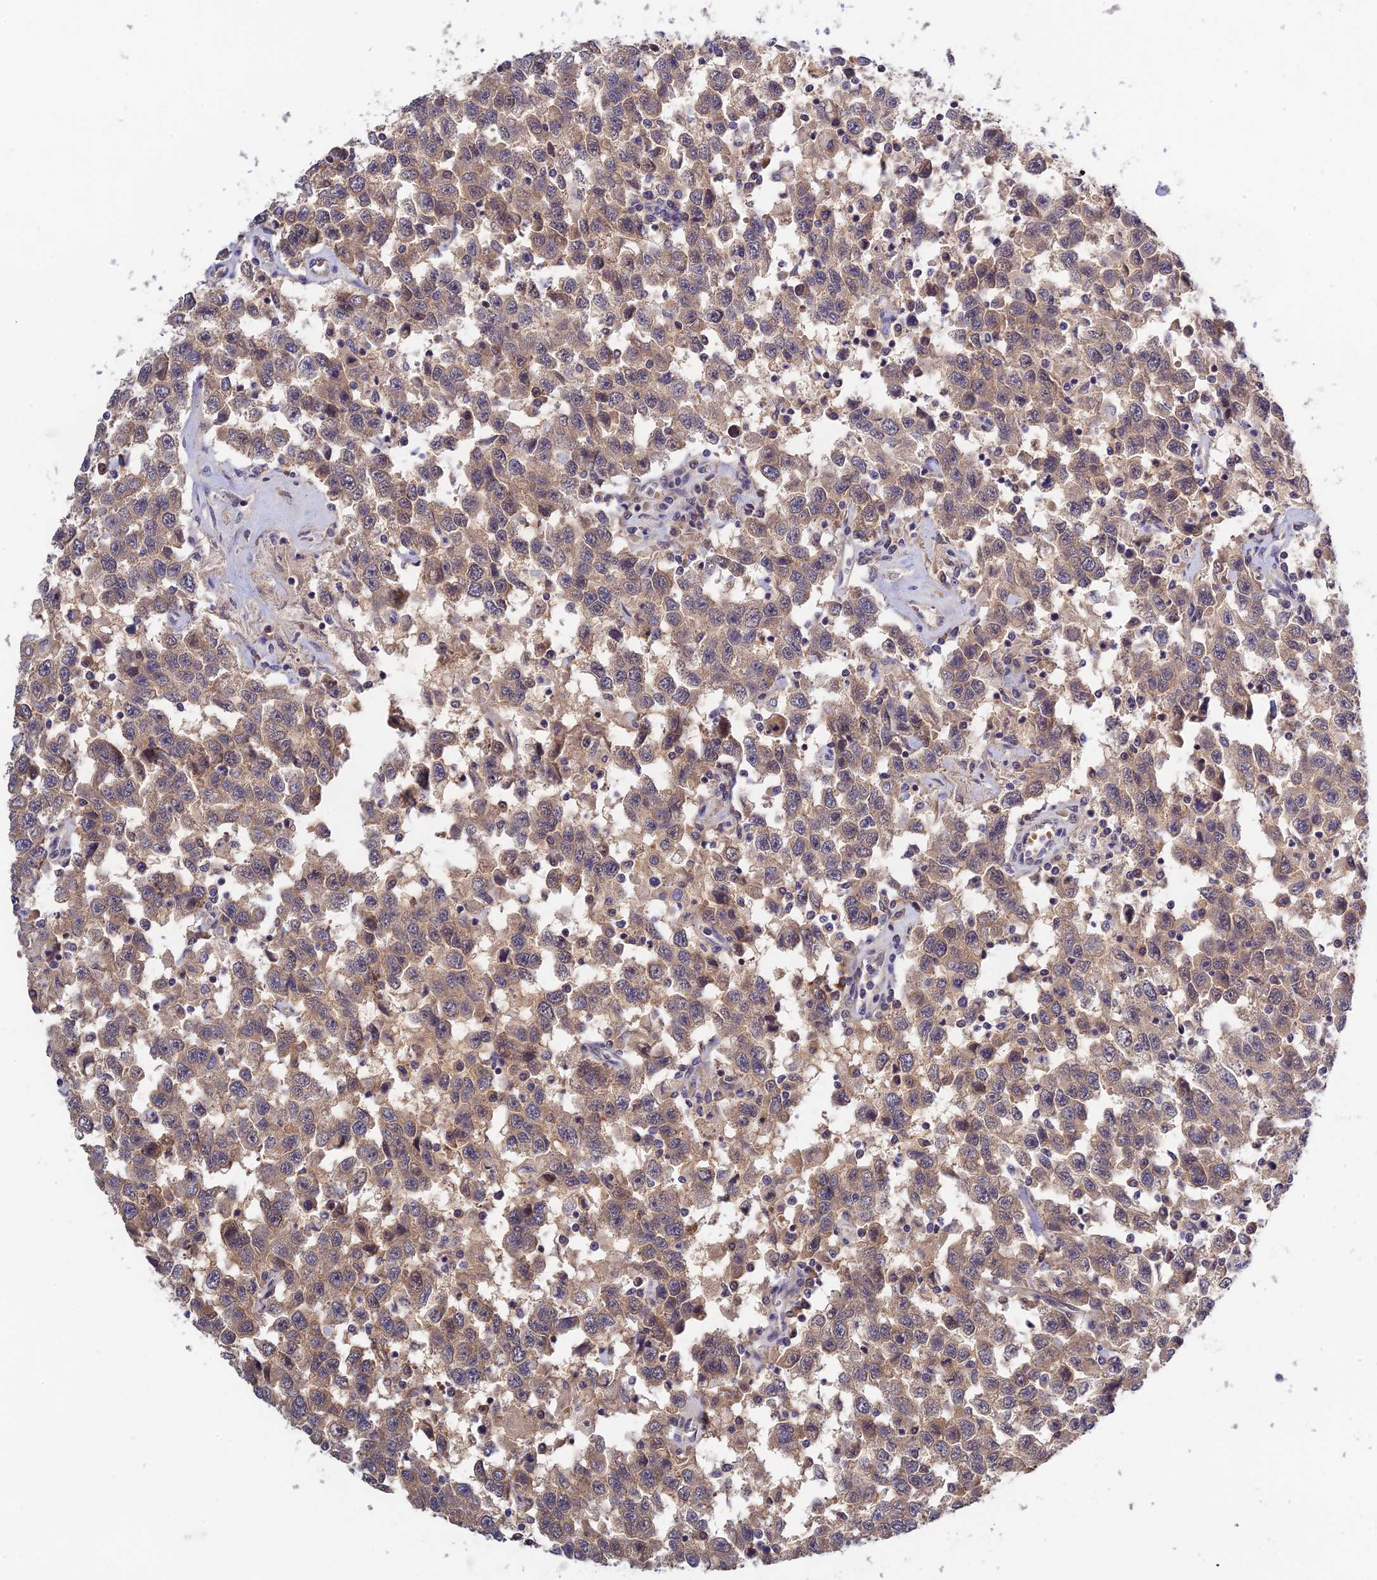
{"staining": {"intensity": "weak", "quantity": "25%-75%", "location": "cytoplasmic/membranous"}, "tissue": "testis cancer", "cell_type": "Tumor cells", "image_type": "cancer", "snomed": [{"axis": "morphology", "description": "Seminoma, NOS"}, {"axis": "topography", "description": "Testis"}], "caption": "Seminoma (testis) tissue reveals weak cytoplasmic/membranous positivity in approximately 25%-75% of tumor cells (Brightfield microscopy of DAB IHC at high magnification).", "gene": "CWH43", "patient": {"sex": "male", "age": 41}}